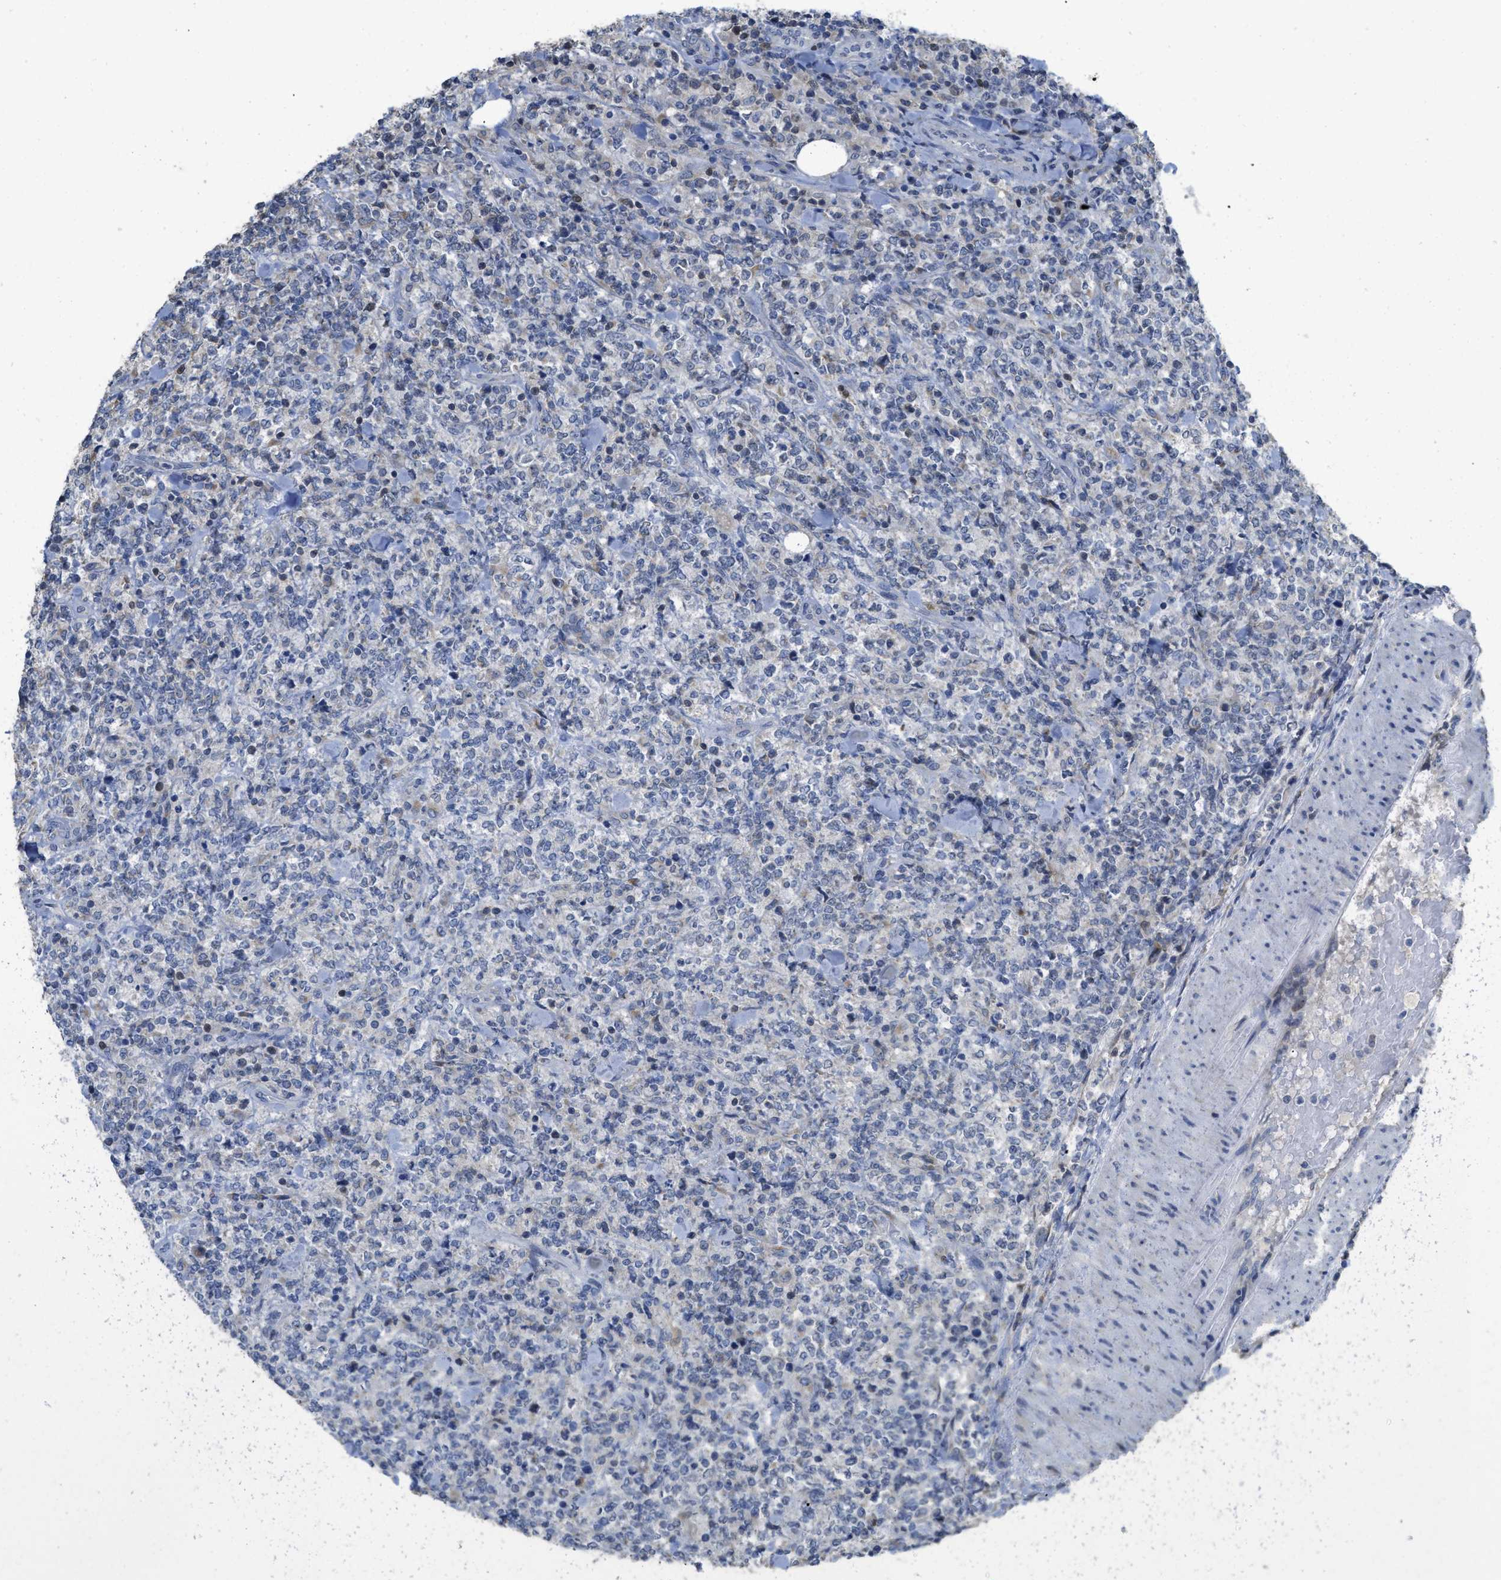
{"staining": {"intensity": "negative", "quantity": "none", "location": "none"}, "tissue": "lymphoma", "cell_type": "Tumor cells", "image_type": "cancer", "snomed": [{"axis": "morphology", "description": "Malignant lymphoma, non-Hodgkin's type, High grade"}, {"axis": "topography", "description": "Soft tissue"}], "caption": "Tumor cells show no significant expression in lymphoma.", "gene": "SFXN2", "patient": {"sex": "male", "age": 18}}